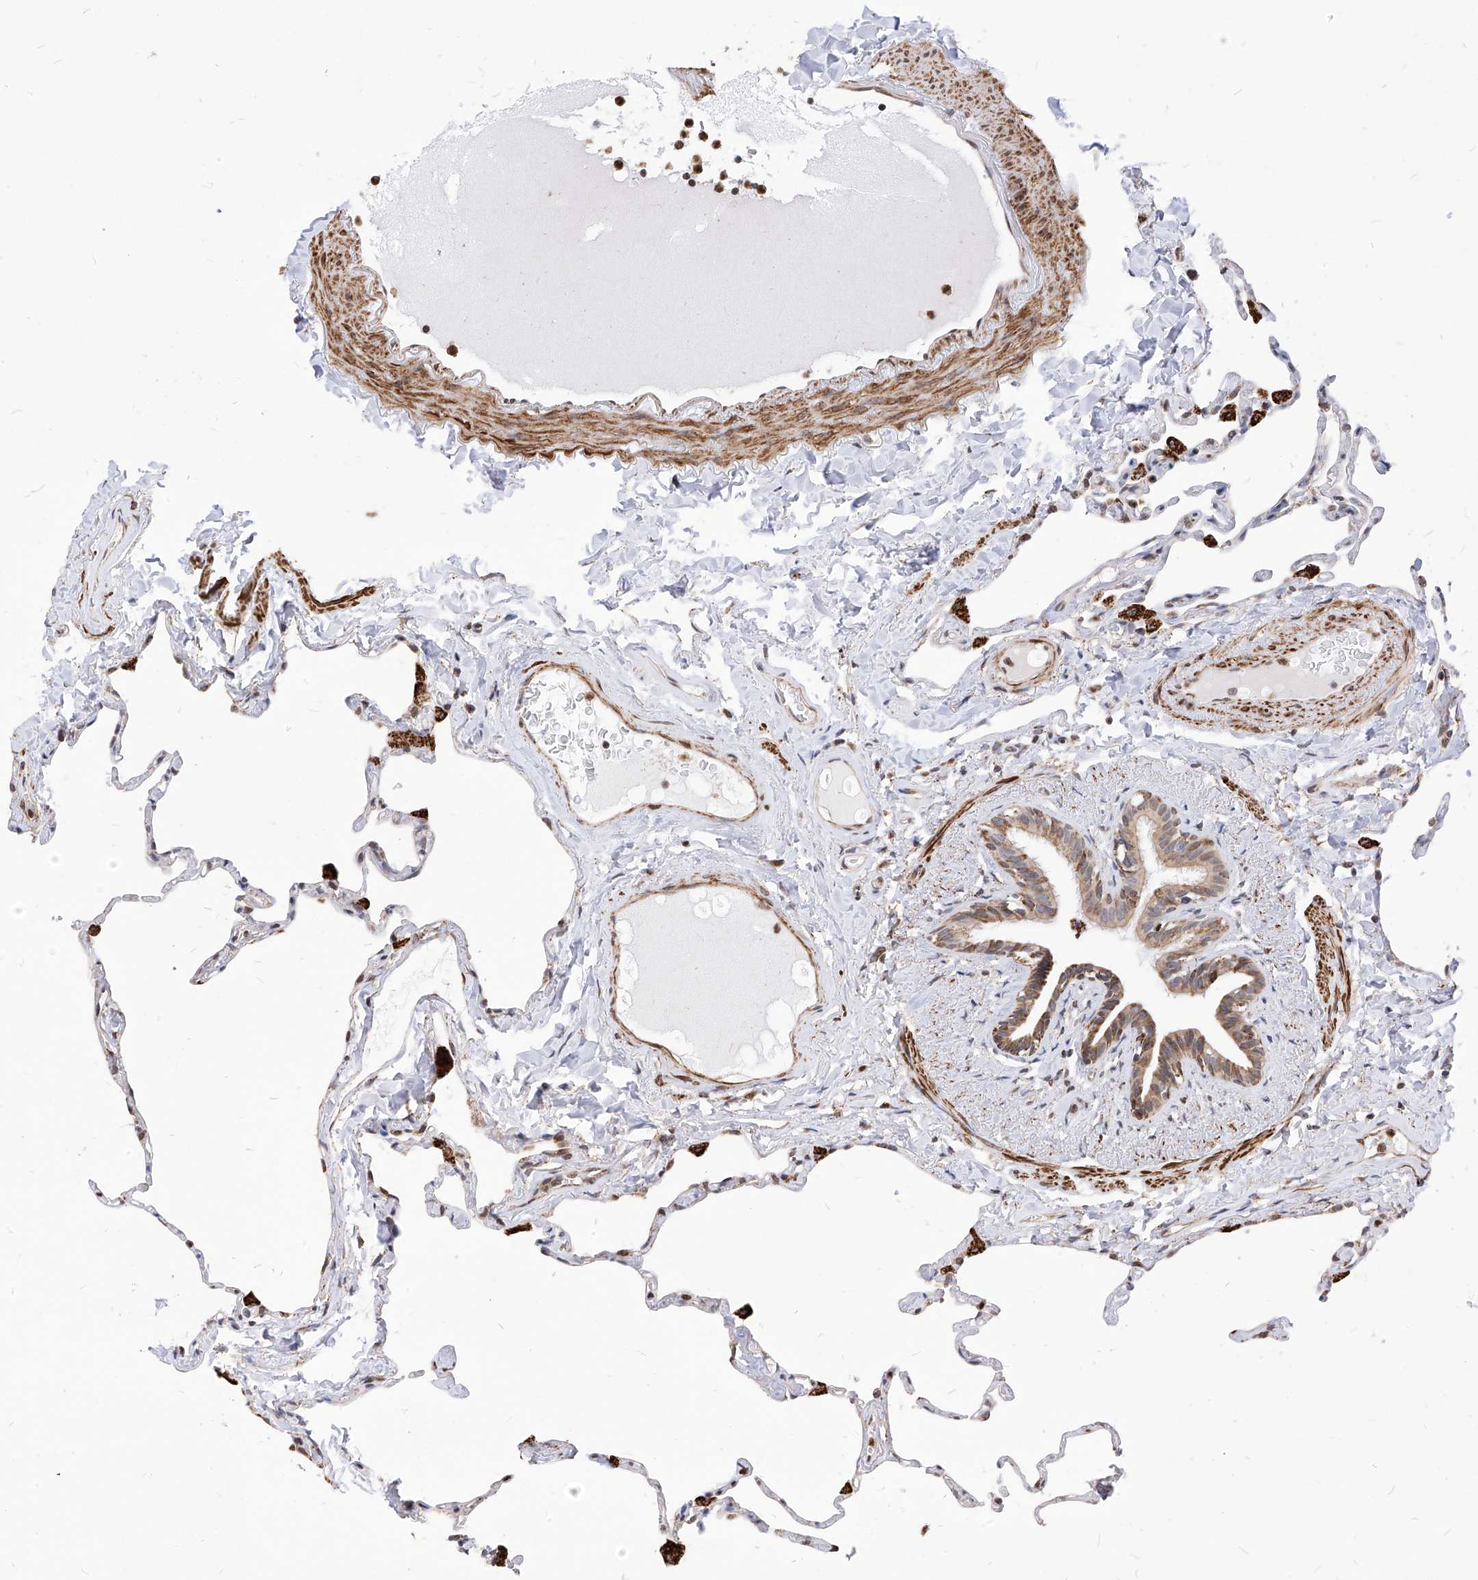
{"staining": {"intensity": "moderate", "quantity": "25%-75%", "location": "cytoplasmic/membranous"}, "tissue": "lung", "cell_type": "Alveolar cells", "image_type": "normal", "snomed": [{"axis": "morphology", "description": "Normal tissue, NOS"}, {"axis": "topography", "description": "Lung"}], "caption": "Immunohistochemistry (IHC) (DAB) staining of unremarkable human lung demonstrates moderate cytoplasmic/membranous protein staining in about 25%-75% of alveolar cells.", "gene": "TTLL8", "patient": {"sex": "male", "age": 65}}